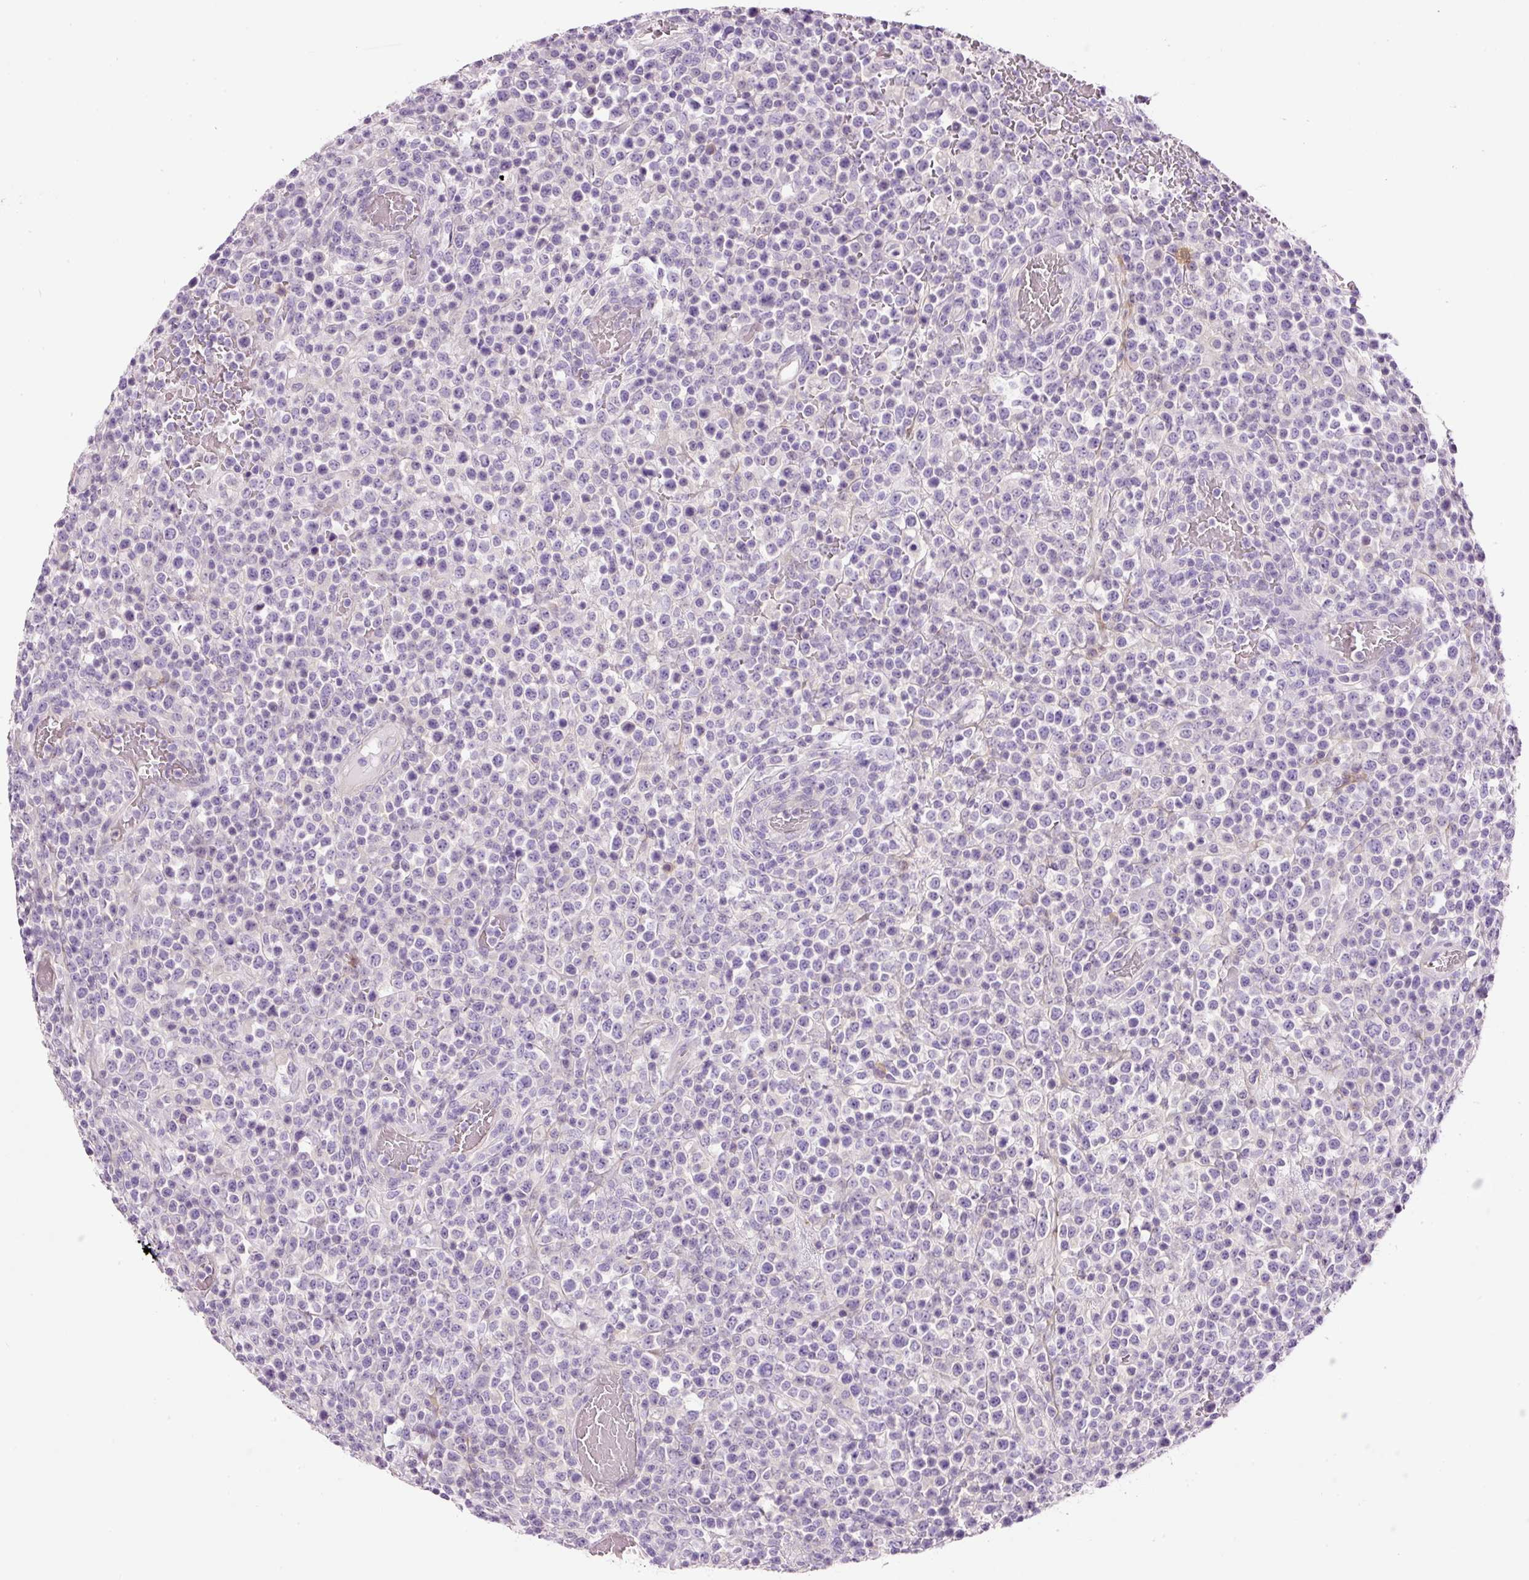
{"staining": {"intensity": "negative", "quantity": "none", "location": "none"}, "tissue": "lymphoma", "cell_type": "Tumor cells", "image_type": "cancer", "snomed": [{"axis": "morphology", "description": "Malignant lymphoma, non-Hodgkin's type, High grade"}, {"axis": "topography", "description": "Colon"}], "caption": "Immunohistochemistry (IHC) micrograph of neoplastic tissue: malignant lymphoma, non-Hodgkin's type (high-grade) stained with DAB reveals no significant protein expression in tumor cells.", "gene": "SOS2", "patient": {"sex": "female", "age": 53}}